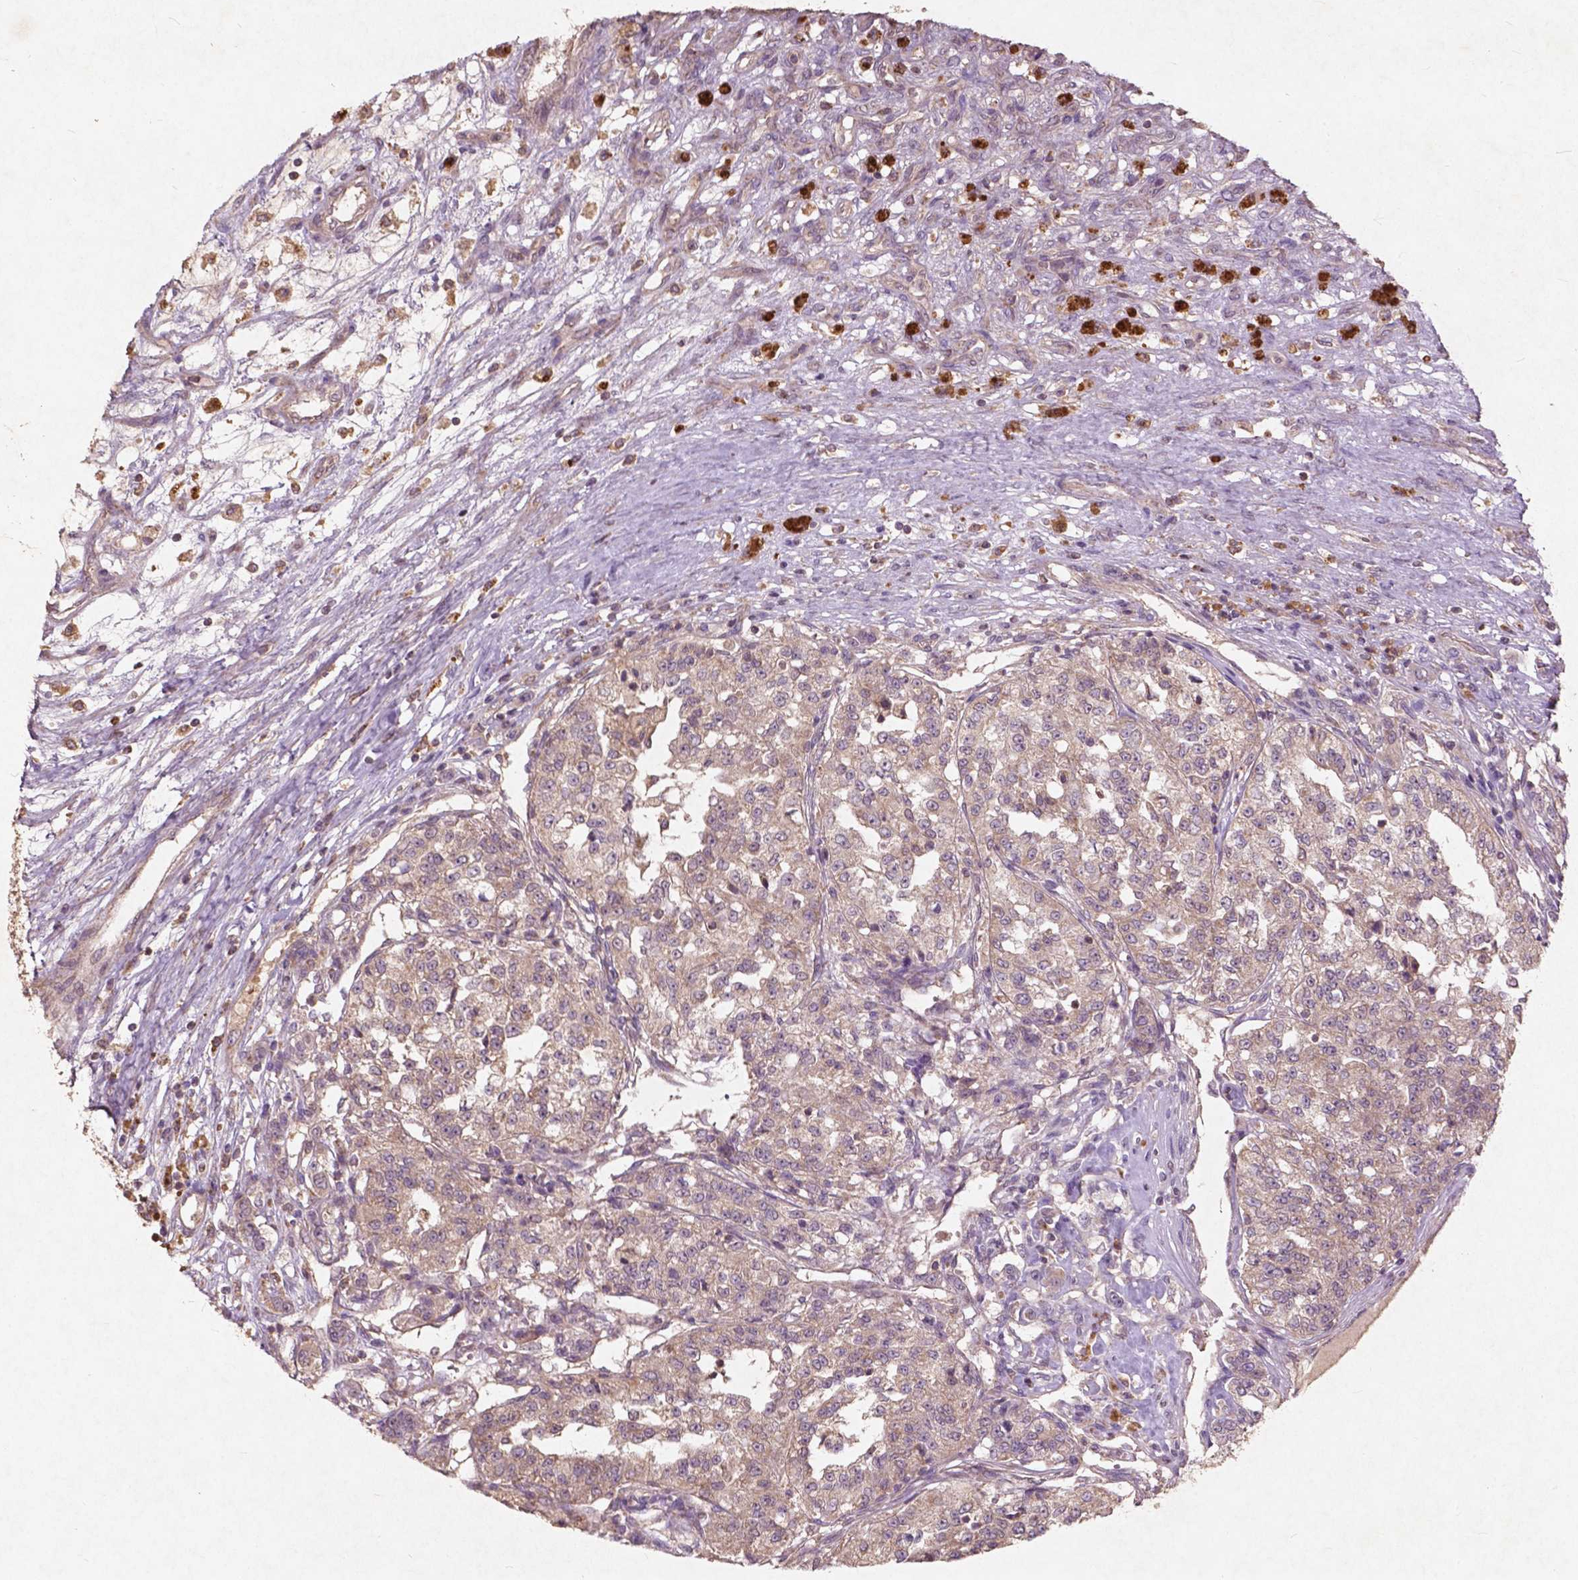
{"staining": {"intensity": "weak", "quantity": ">75%", "location": "cytoplasmic/membranous"}, "tissue": "renal cancer", "cell_type": "Tumor cells", "image_type": "cancer", "snomed": [{"axis": "morphology", "description": "Adenocarcinoma, NOS"}, {"axis": "topography", "description": "Kidney"}], "caption": "Tumor cells exhibit low levels of weak cytoplasmic/membranous expression in about >75% of cells in human renal cancer. (Brightfield microscopy of DAB IHC at high magnification).", "gene": "ST6GALNAC5", "patient": {"sex": "female", "age": 63}}